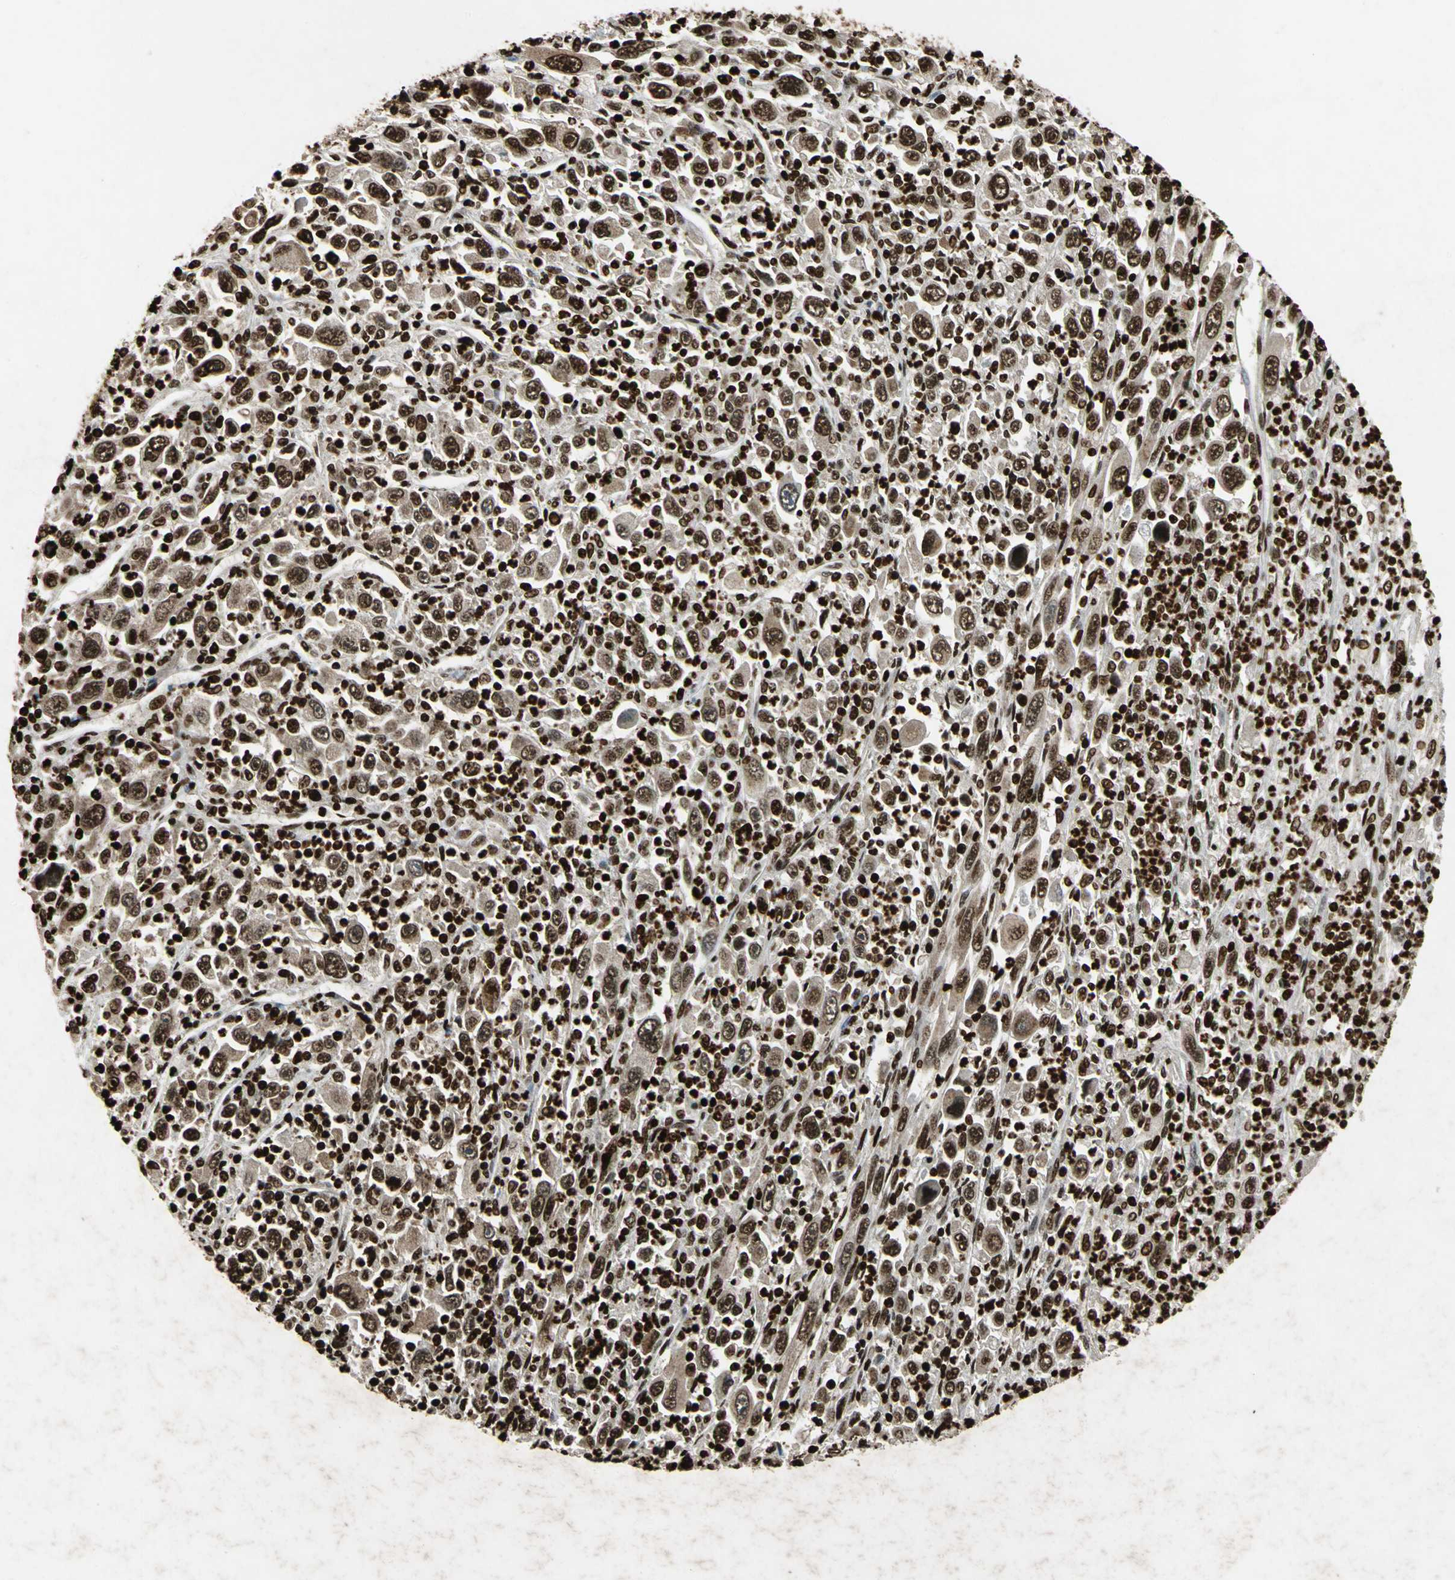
{"staining": {"intensity": "moderate", "quantity": ">75%", "location": "cytoplasmic/membranous,nuclear"}, "tissue": "melanoma", "cell_type": "Tumor cells", "image_type": "cancer", "snomed": [{"axis": "morphology", "description": "Malignant melanoma, Metastatic site"}, {"axis": "topography", "description": "Skin"}], "caption": "Tumor cells exhibit medium levels of moderate cytoplasmic/membranous and nuclear expression in about >75% of cells in human melanoma.", "gene": "ANP32A", "patient": {"sex": "female", "age": 56}}